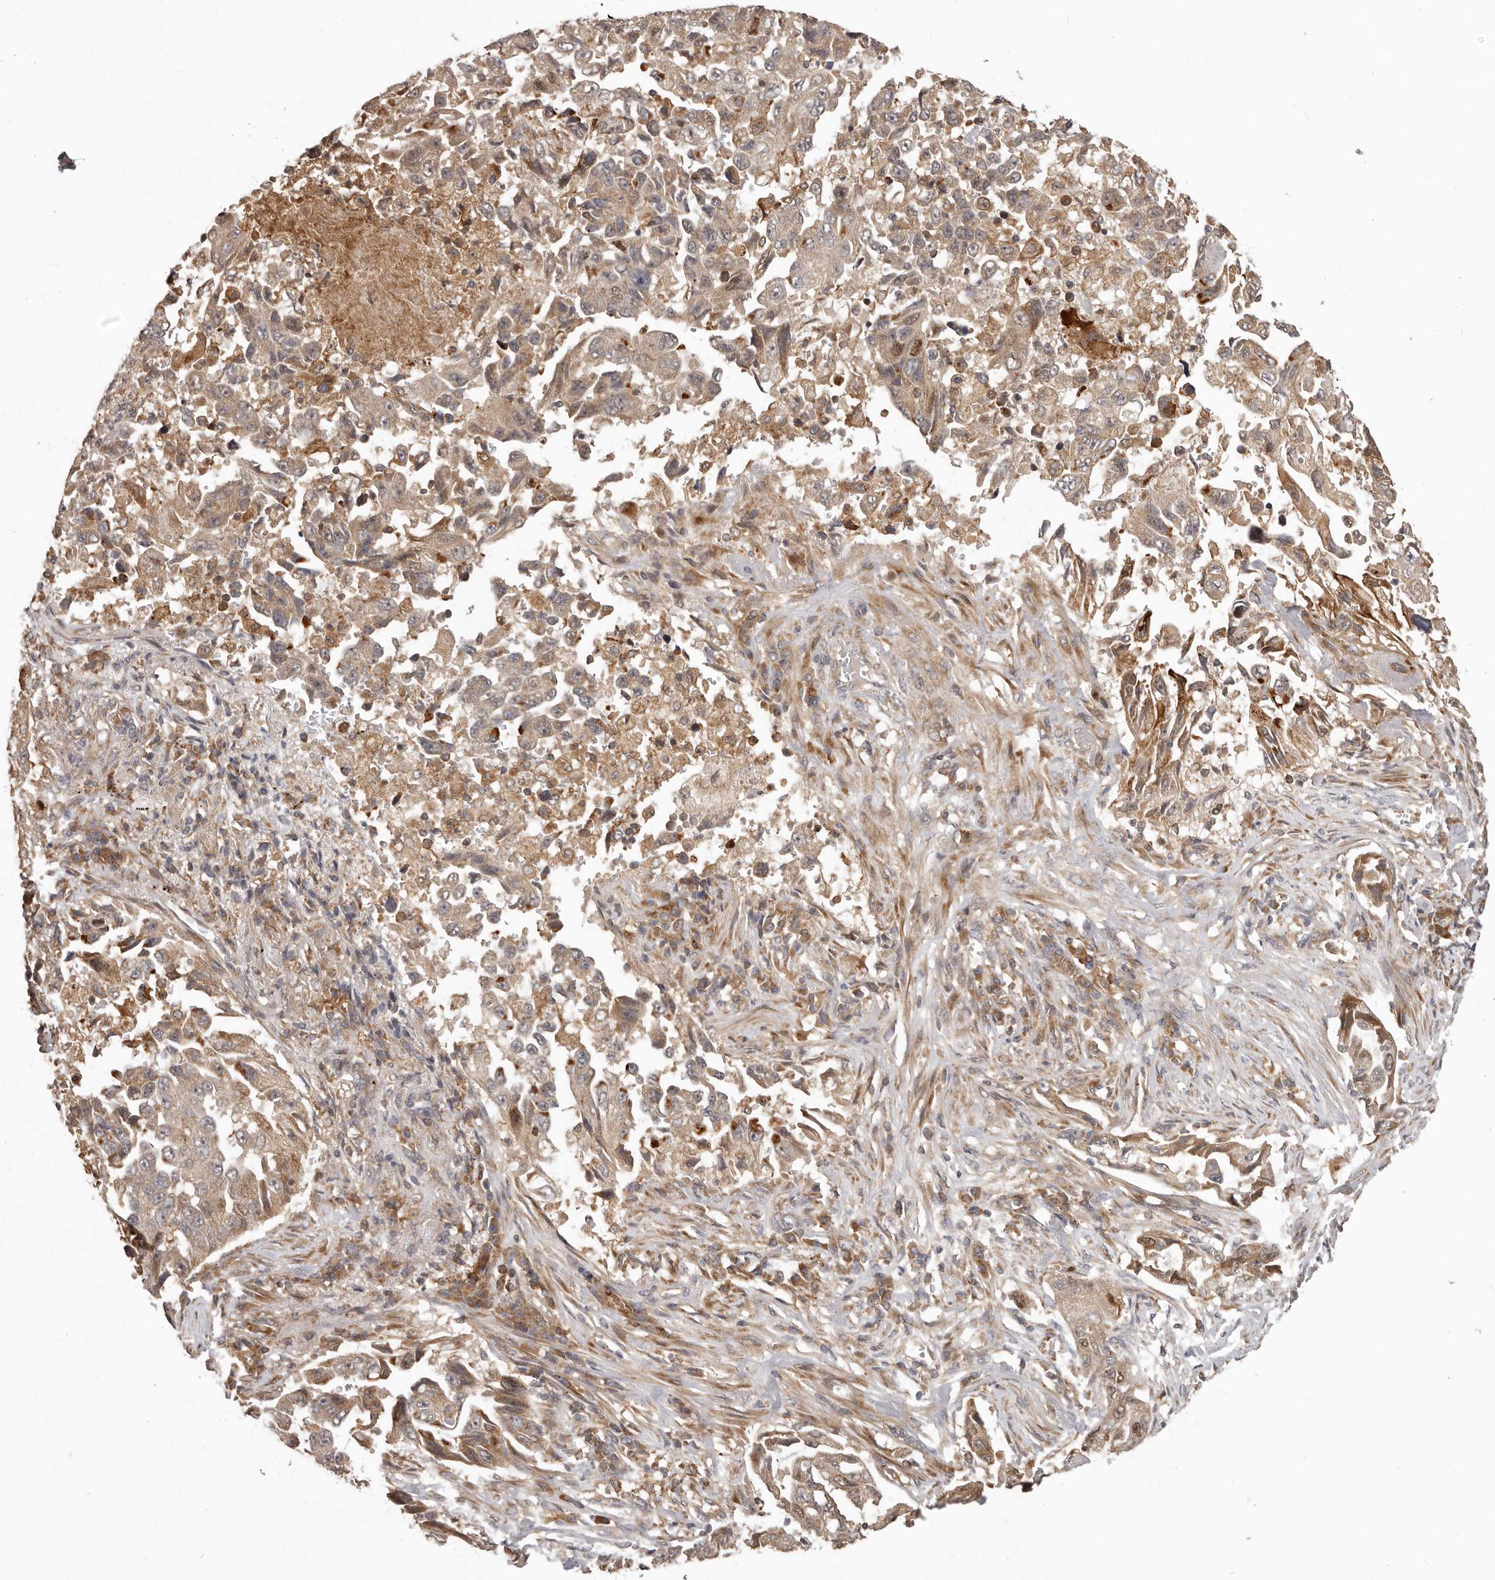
{"staining": {"intensity": "moderate", "quantity": ">75%", "location": "cytoplasmic/membranous,nuclear"}, "tissue": "lung cancer", "cell_type": "Tumor cells", "image_type": "cancer", "snomed": [{"axis": "morphology", "description": "Adenocarcinoma, NOS"}, {"axis": "topography", "description": "Lung"}], "caption": "Moderate cytoplasmic/membranous and nuclear positivity for a protein is appreciated in approximately >75% of tumor cells of adenocarcinoma (lung) using immunohistochemistry.", "gene": "RNF187", "patient": {"sex": "female", "age": 51}}